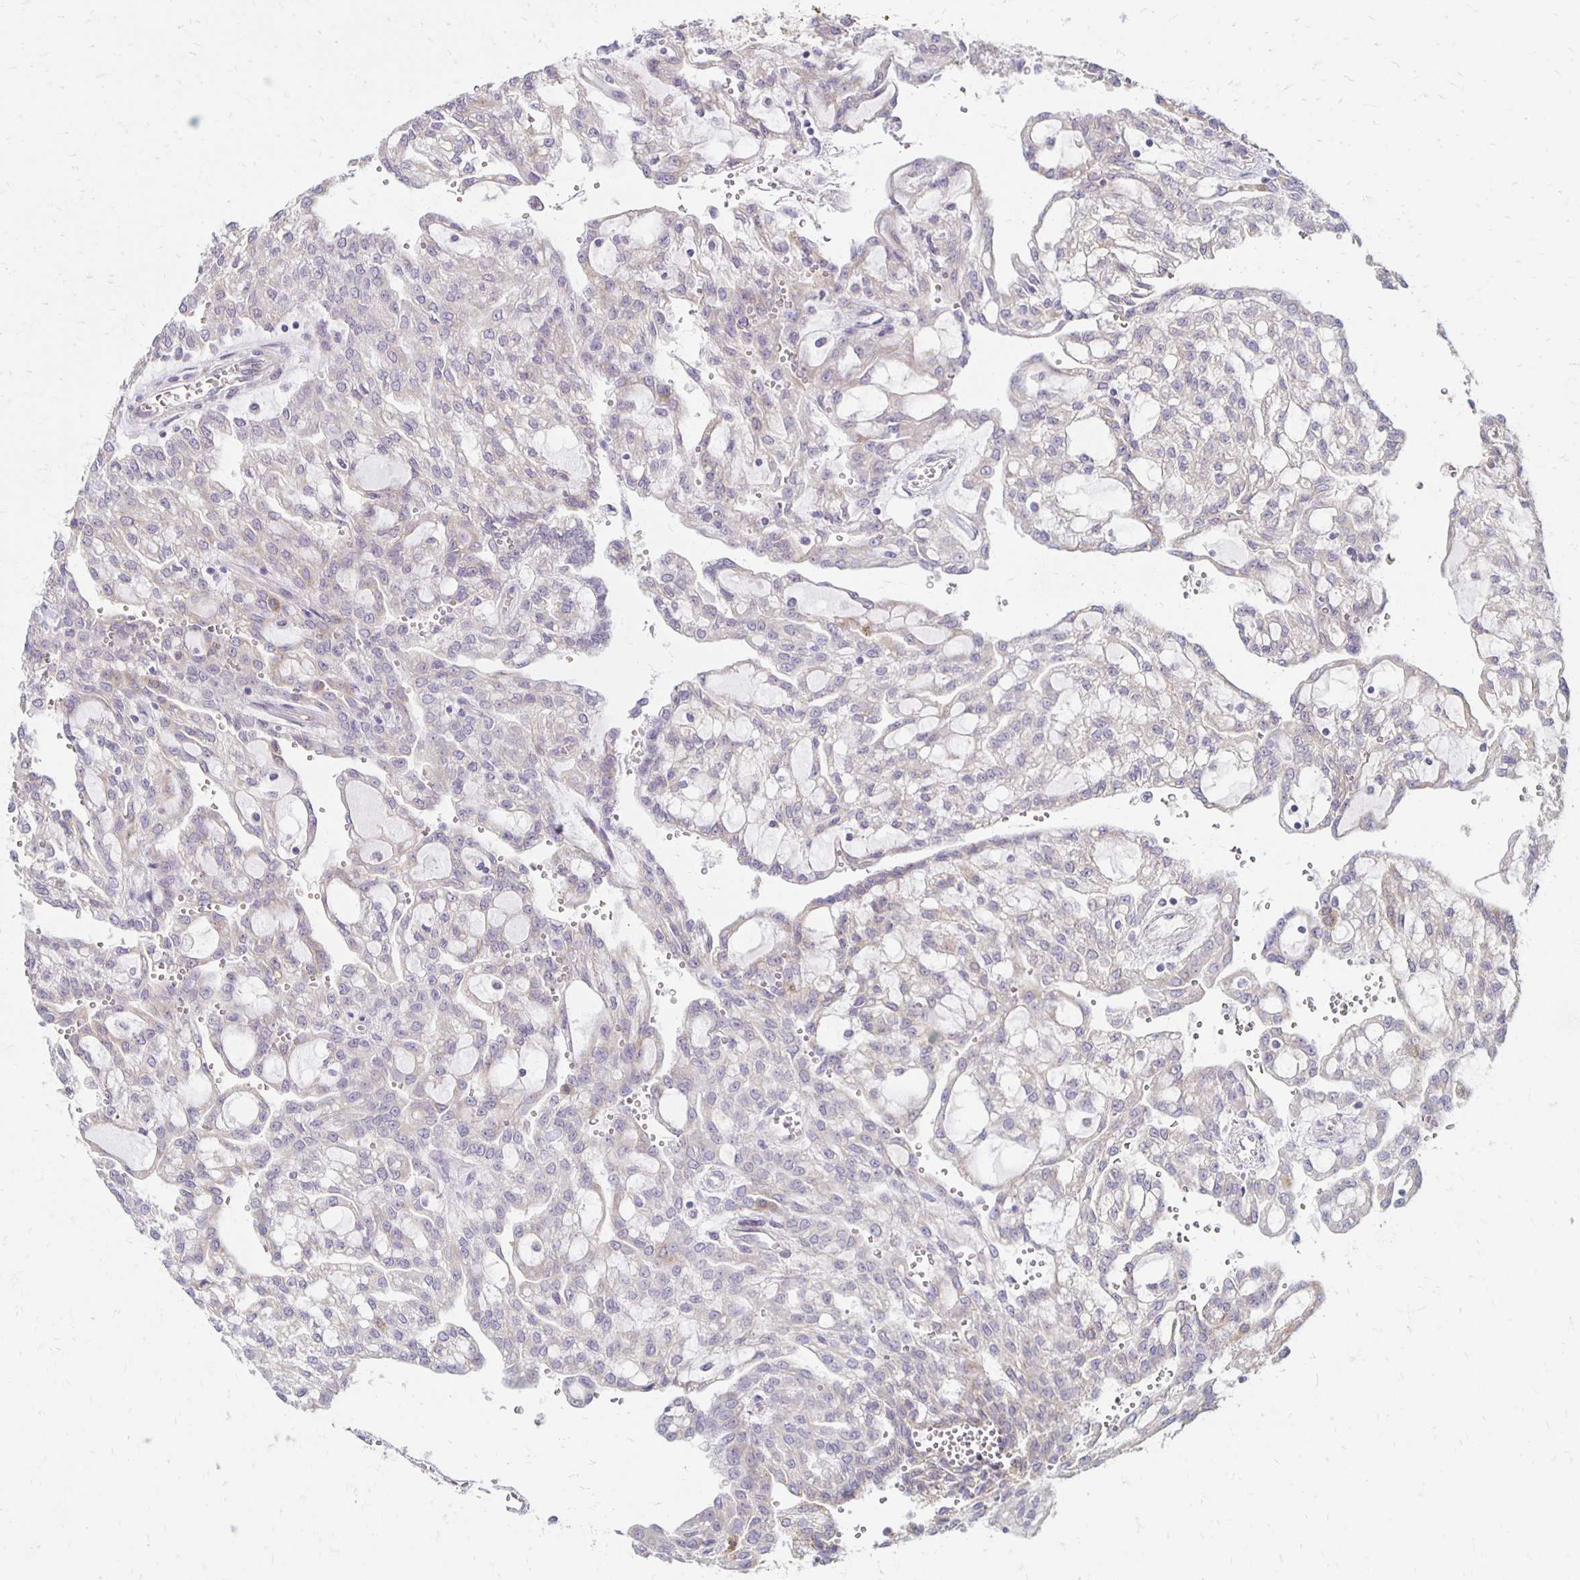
{"staining": {"intensity": "negative", "quantity": "none", "location": "none"}, "tissue": "renal cancer", "cell_type": "Tumor cells", "image_type": "cancer", "snomed": [{"axis": "morphology", "description": "Adenocarcinoma, NOS"}, {"axis": "topography", "description": "Kidney"}], "caption": "DAB immunohistochemical staining of renal cancer (adenocarcinoma) demonstrates no significant positivity in tumor cells.", "gene": "KATNBL1", "patient": {"sex": "male", "age": 63}}